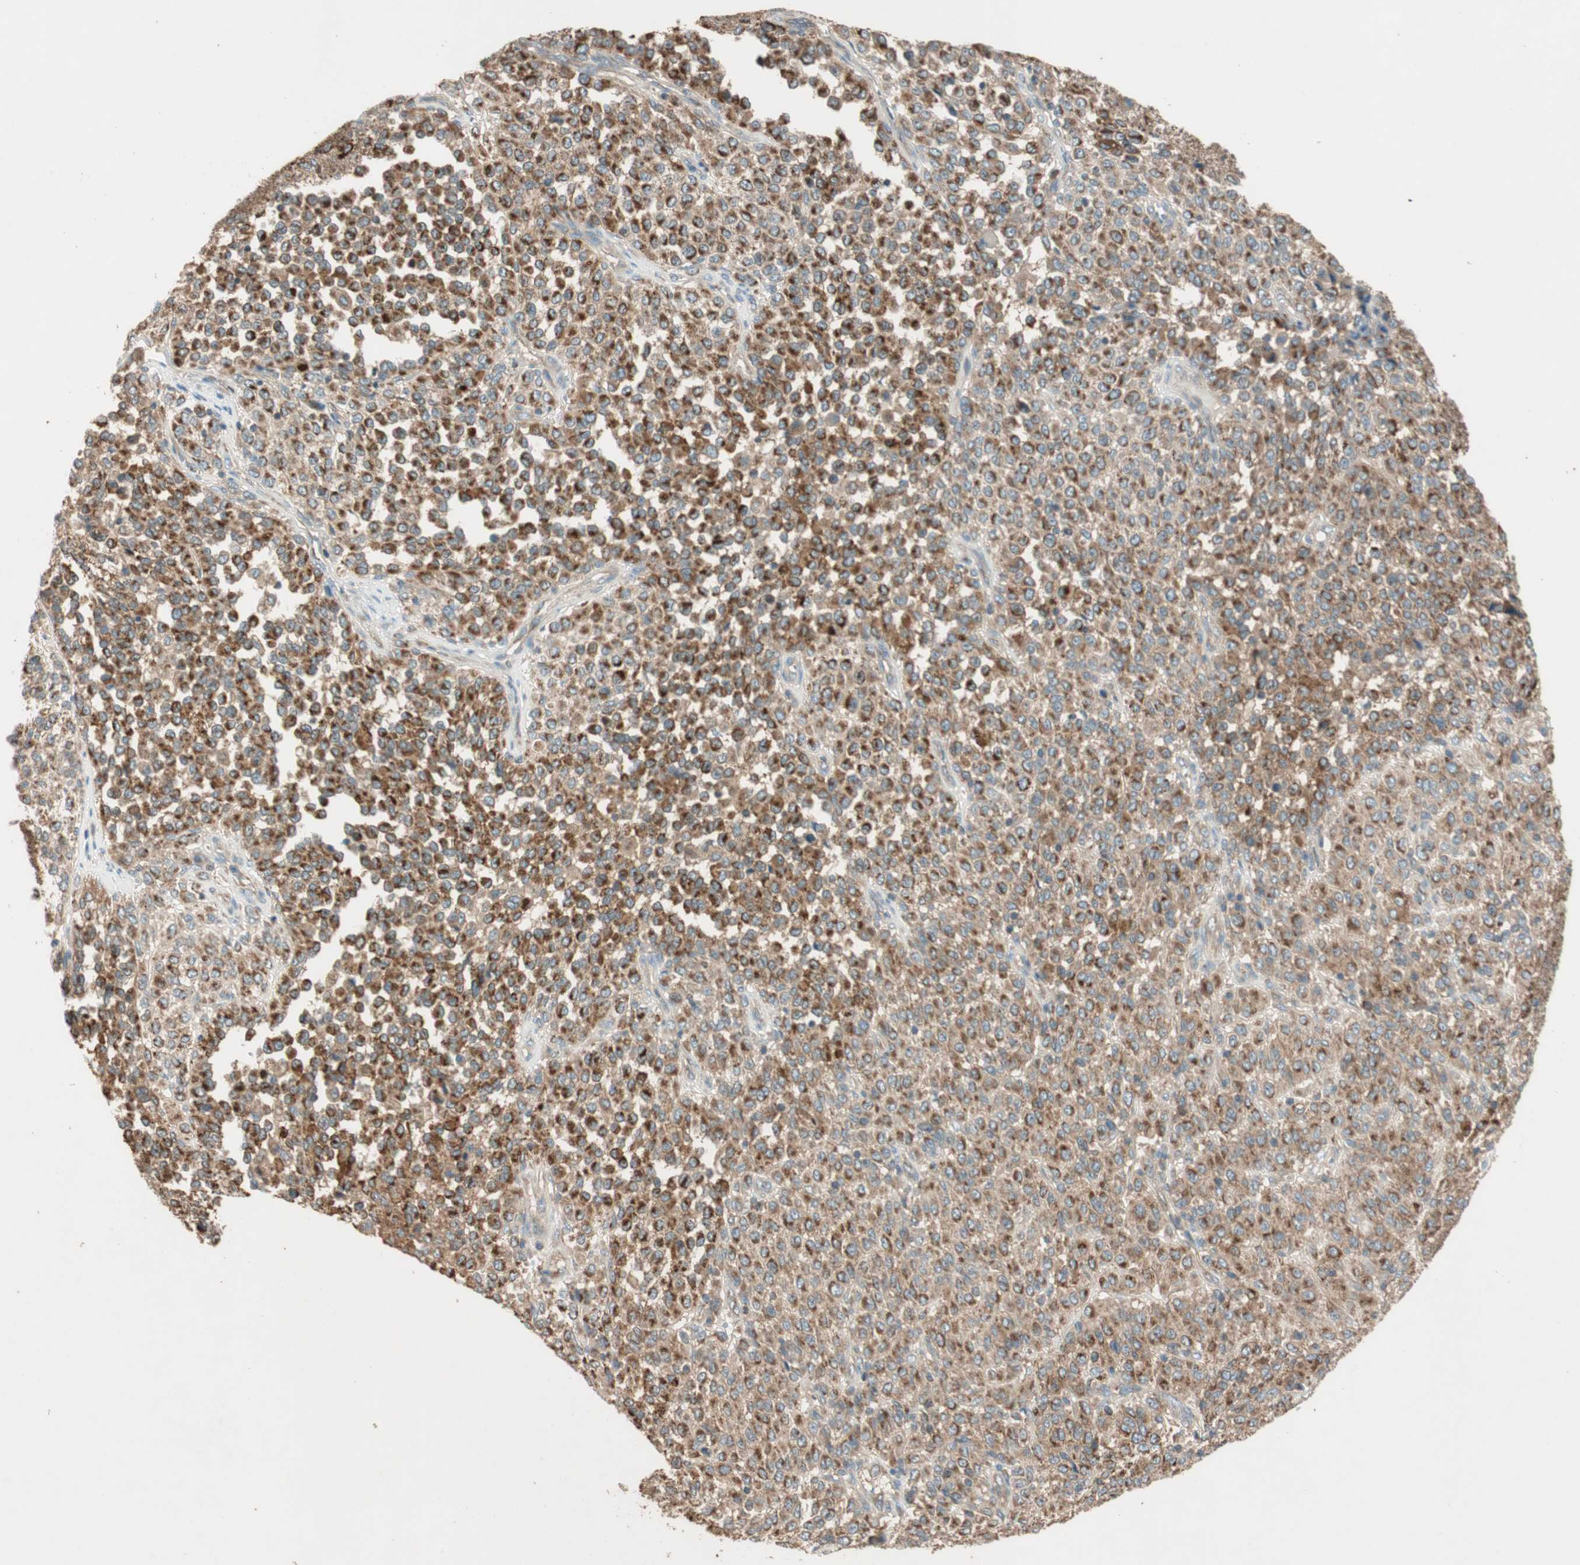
{"staining": {"intensity": "strong", "quantity": ">75%", "location": "cytoplasmic/membranous"}, "tissue": "melanoma", "cell_type": "Tumor cells", "image_type": "cancer", "snomed": [{"axis": "morphology", "description": "Malignant melanoma, Metastatic site"}, {"axis": "topography", "description": "Pancreas"}], "caption": "Human malignant melanoma (metastatic site) stained with a brown dye exhibits strong cytoplasmic/membranous positive positivity in about >75% of tumor cells.", "gene": "CC2D1A", "patient": {"sex": "female", "age": 30}}